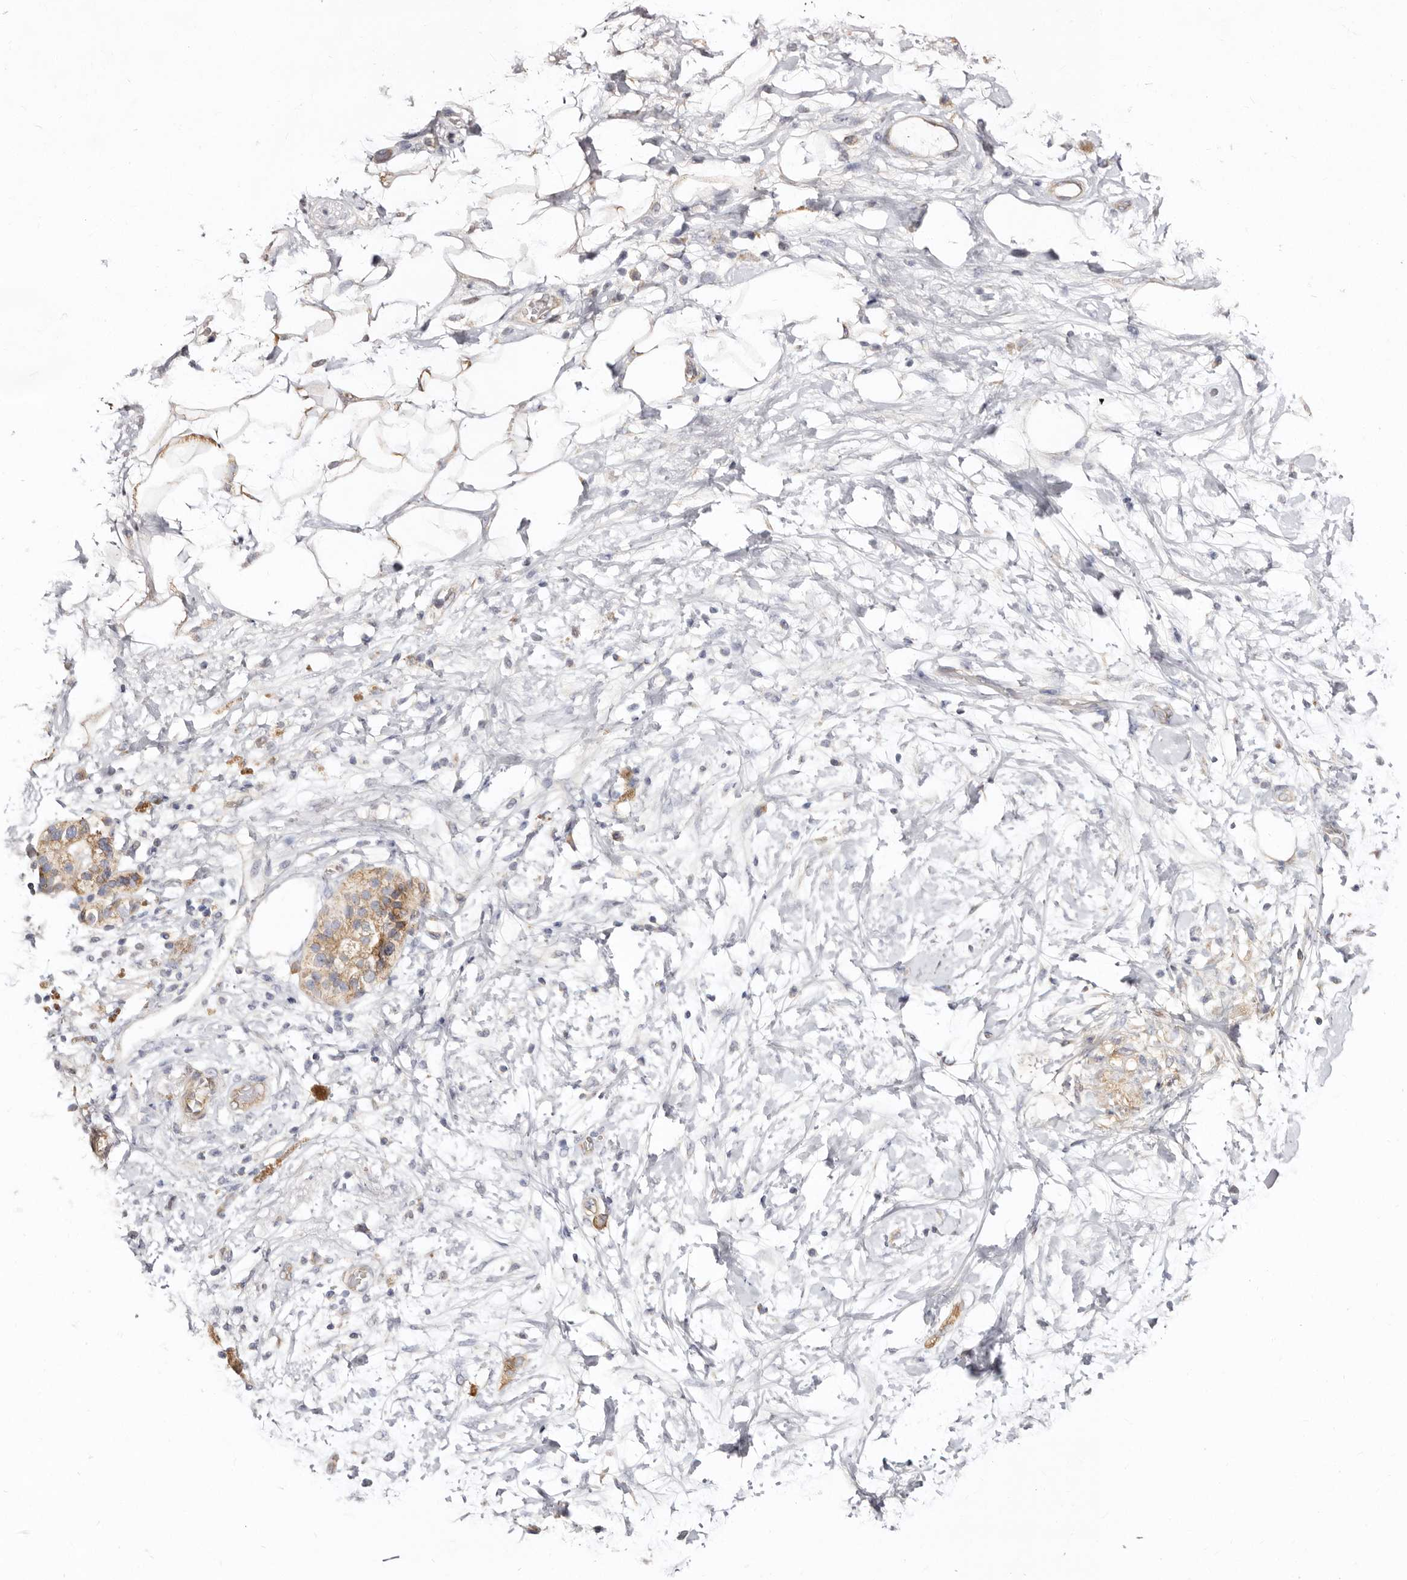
{"staining": {"intensity": "weak", "quantity": ">75%", "location": "cytoplasmic/membranous"}, "tissue": "adipose tissue", "cell_type": "Adipocytes", "image_type": "normal", "snomed": [{"axis": "morphology", "description": "Normal tissue, NOS"}, {"axis": "morphology", "description": "Adenocarcinoma, NOS"}, {"axis": "topography", "description": "Duodenum"}, {"axis": "topography", "description": "Peripheral nerve tissue"}], "caption": "Immunohistochemistry (IHC) of unremarkable adipose tissue demonstrates low levels of weak cytoplasmic/membranous staining in about >75% of adipocytes.", "gene": "BAIAP2L1", "patient": {"sex": "female", "age": 60}}